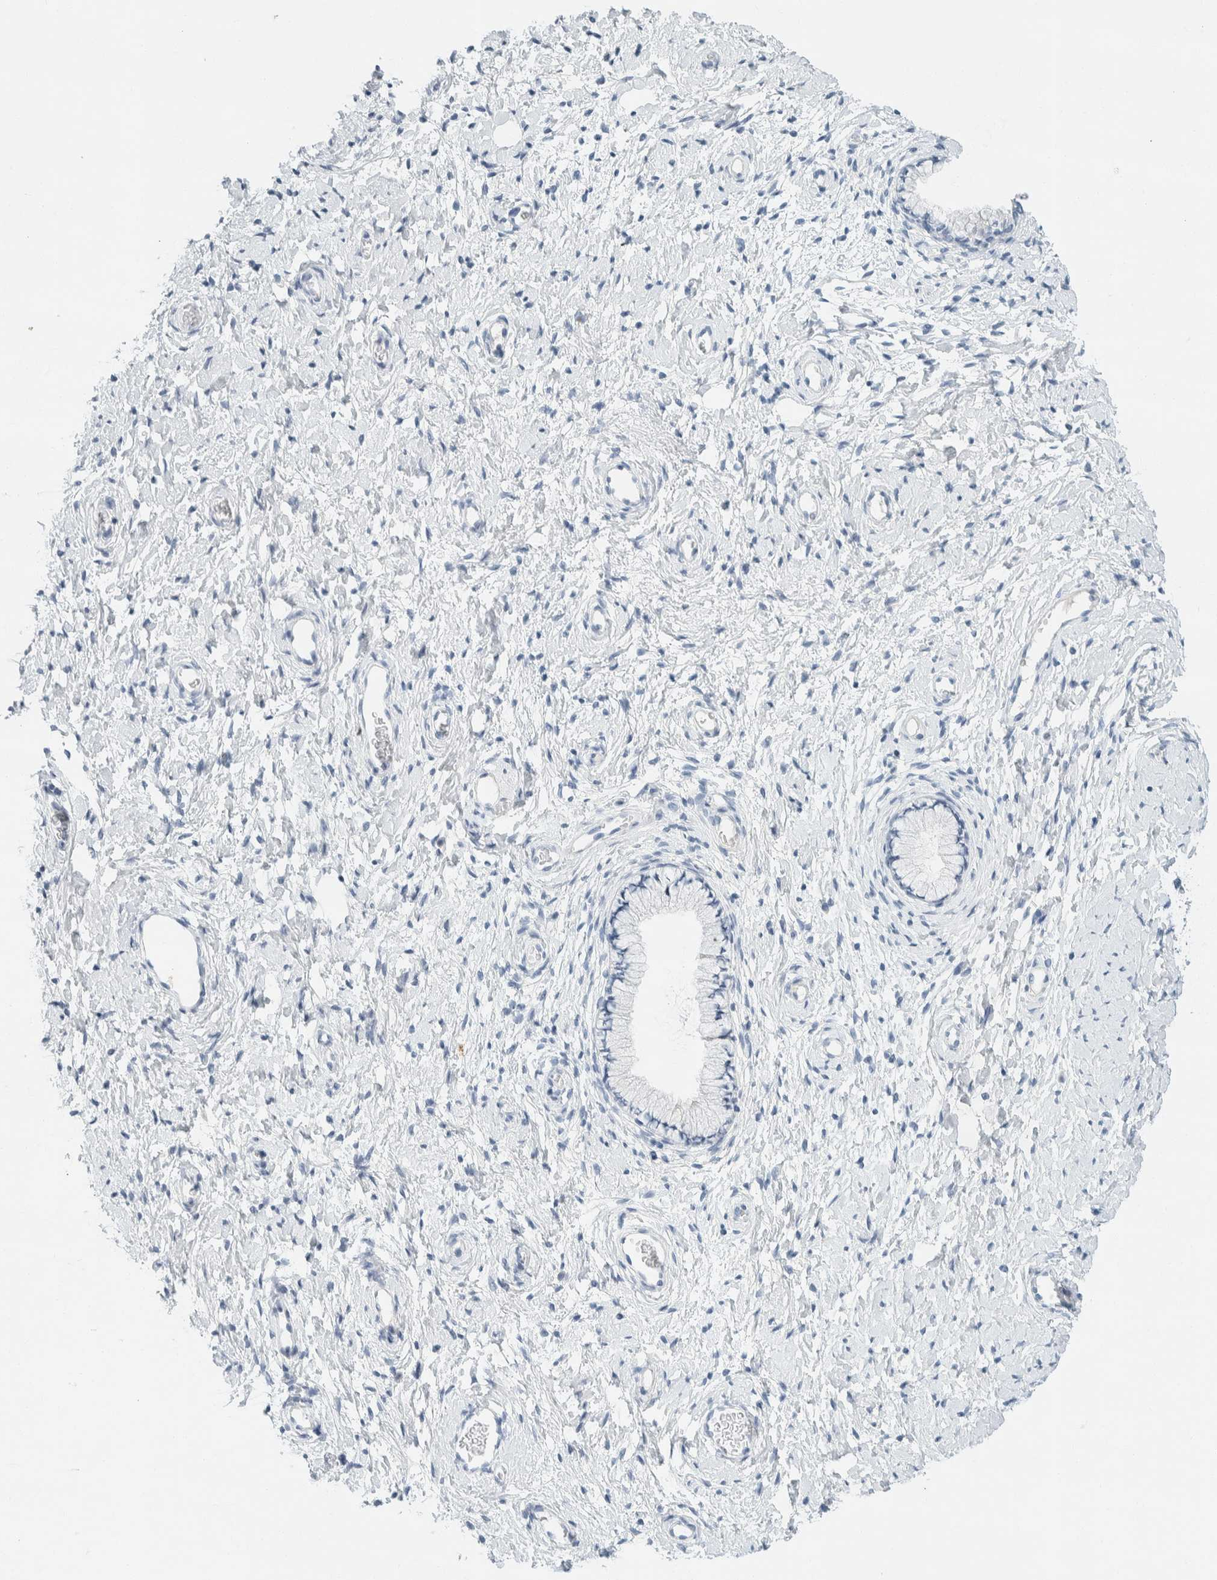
{"staining": {"intensity": "negative", "quantity": "none", "location": "none"}, "tissue": "cervix", "cell_type": "Glandular cells", "image_type": "normal", "snomed": [{"axis": "morphology", "description": "Normal tissue, NOS"}, {"axis": "topography", "description": "Cervix"}], "caption": "This is an IHC histopathology image of normal cervix. There is no staining in glandular cells.", "gene": "ALOX12B", "patient": {"sex": "female", "age": 72}}